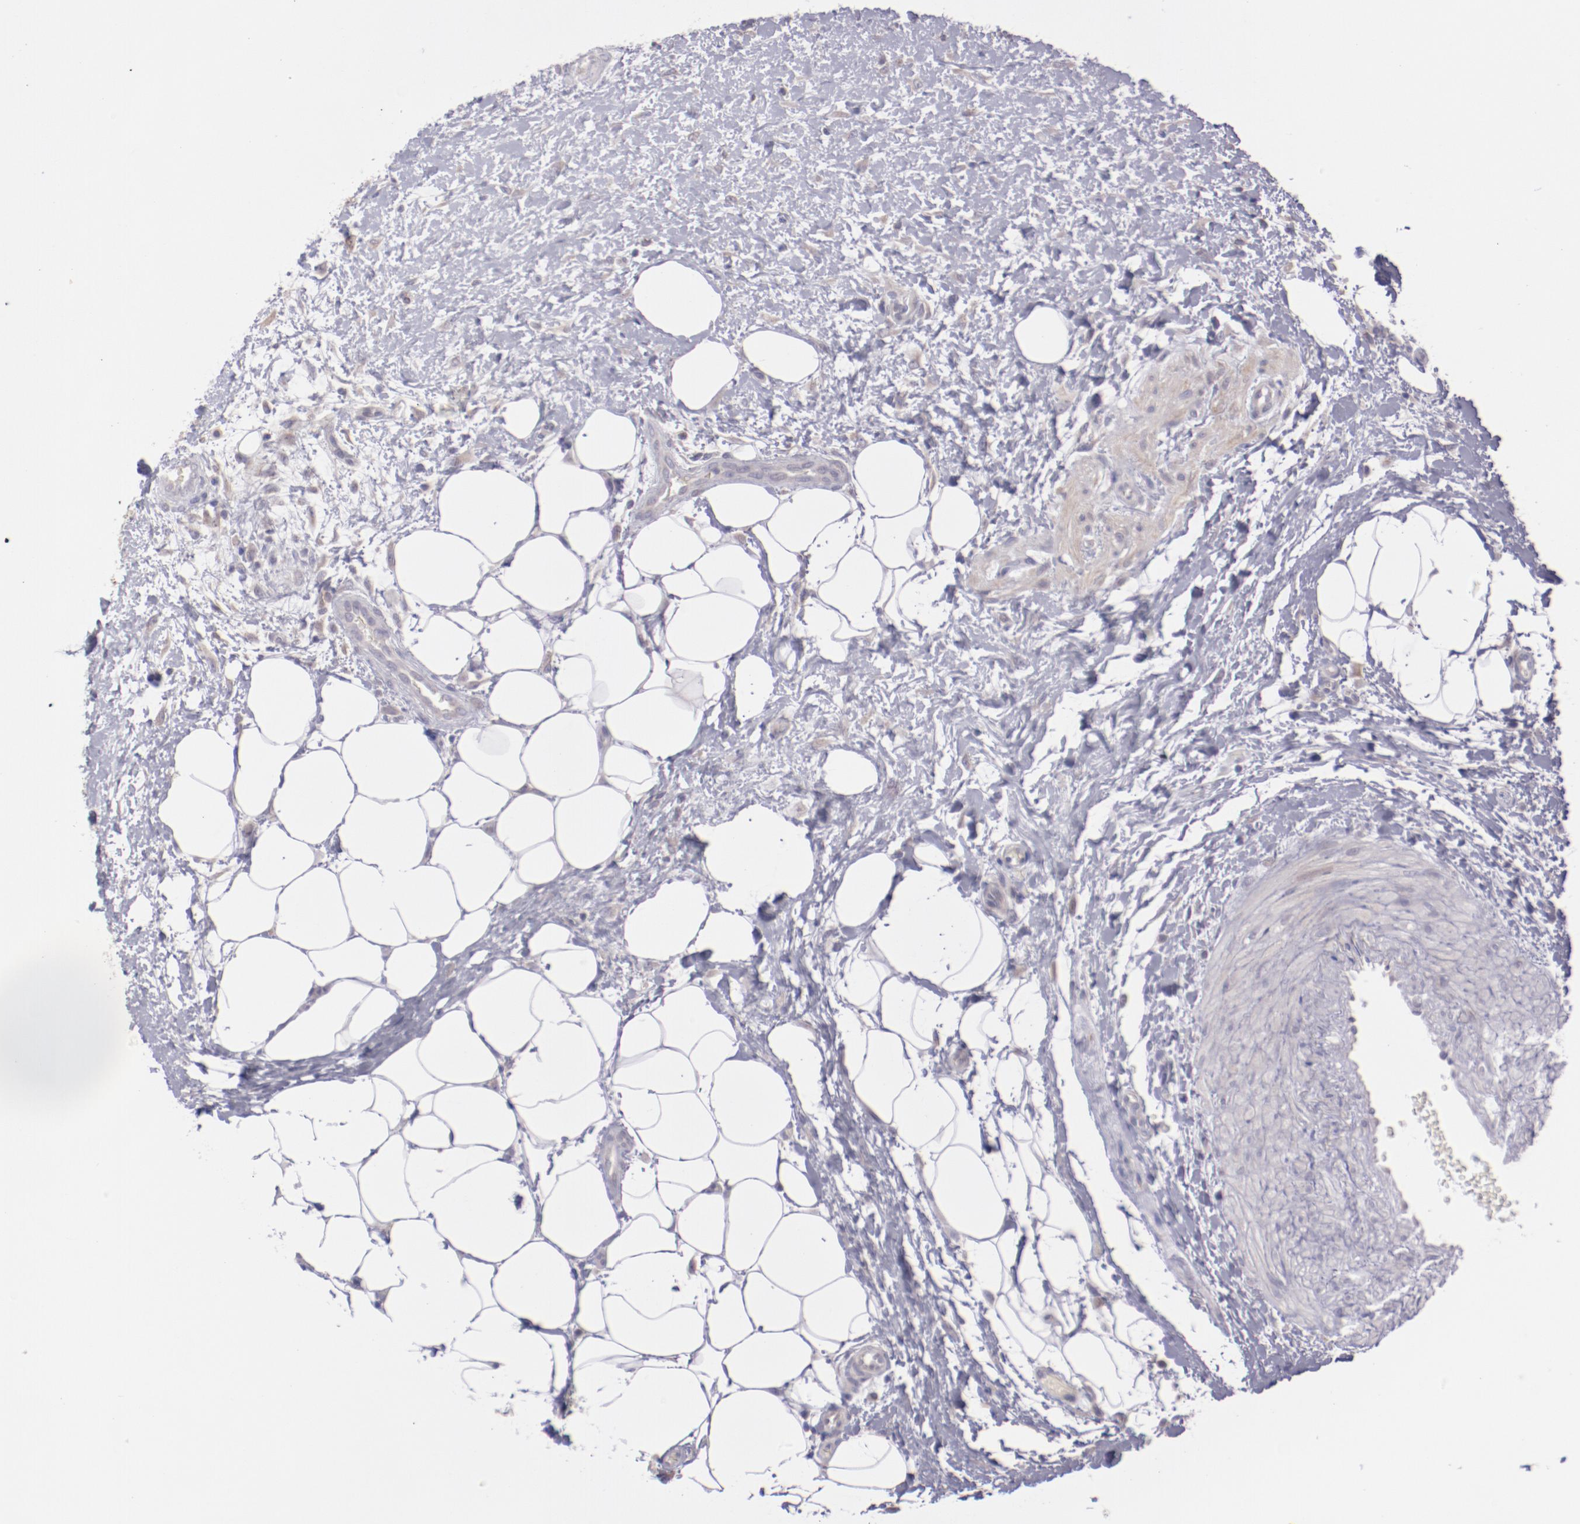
{"staining": {"intensity": "negative", "quantity": "none", "location": "none"}, "tissue": "lymphoma", "cell_type": "Tumor cells", "image_type": "cancer", "snomed": [{"axis": "morphology", "description": "Malignant lymphoma, non-Hodgkin's type, Low grade"}, {"axis": "topography", "description": "Lymph node"}], "caption": "This is an IHC image of human malignant lymphoma, non-Hodgkin's type (low-grade). There is no positivity in tumor cells.", "gene": "TRAF3", "patient": {"sex": "female", "age": 76}}